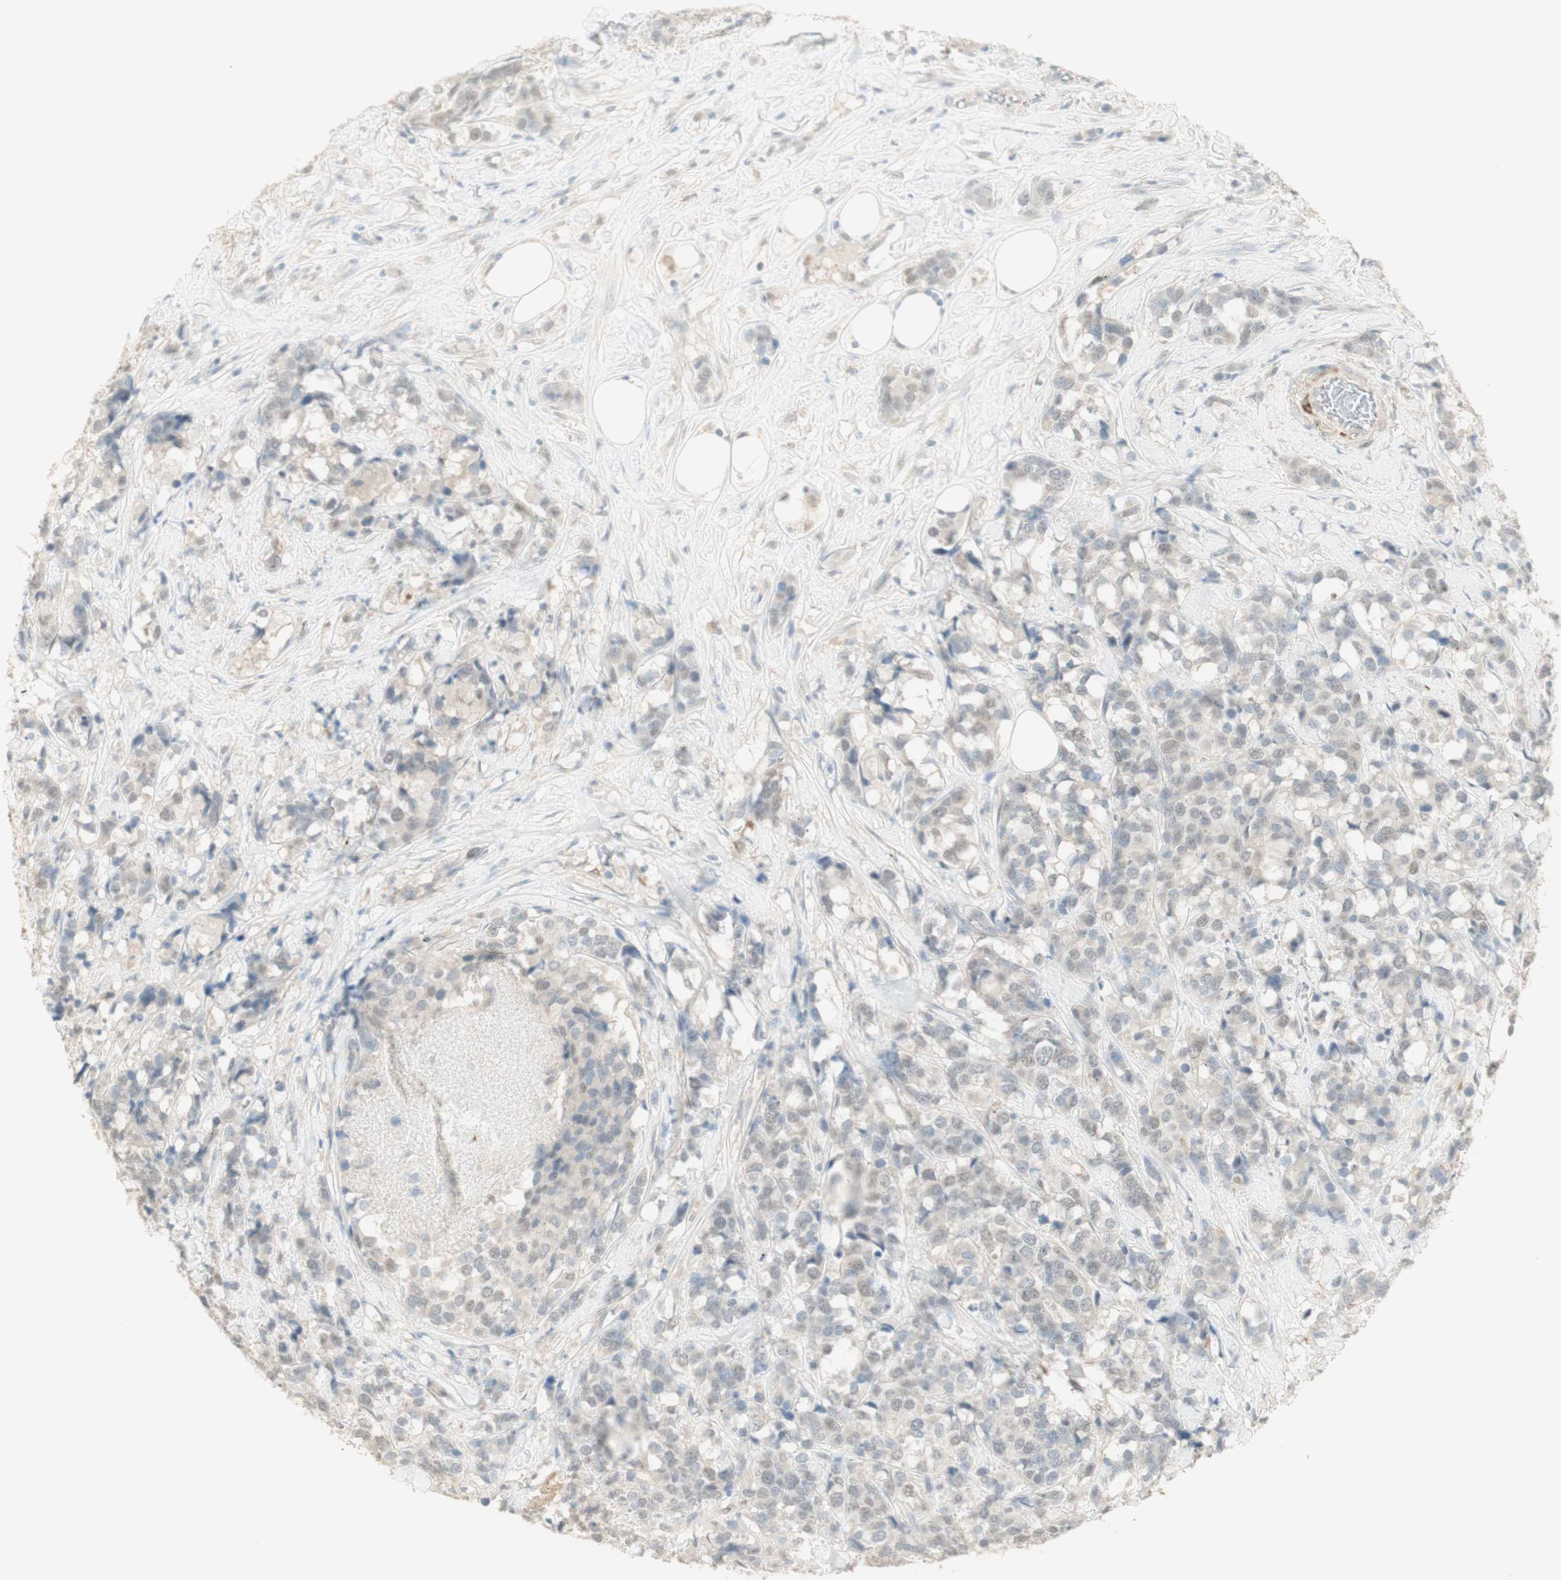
{"staining": {"intensity": "negative", "quantity": "none", "location": "none"}, "tissue": "breast cancer", "cell_type": "Tumor cells", "image_type": "cancer", "snomed": [{"axis": "morphology", "description": "Lobular carcinoma"}, {"axis": "topography", "description": "Breast"}], "caption": "Tumor cells are negative for protein expression in human breast cancer.", "gene": "MUC3A", "patient": {"sex": "female", "age": 59}}